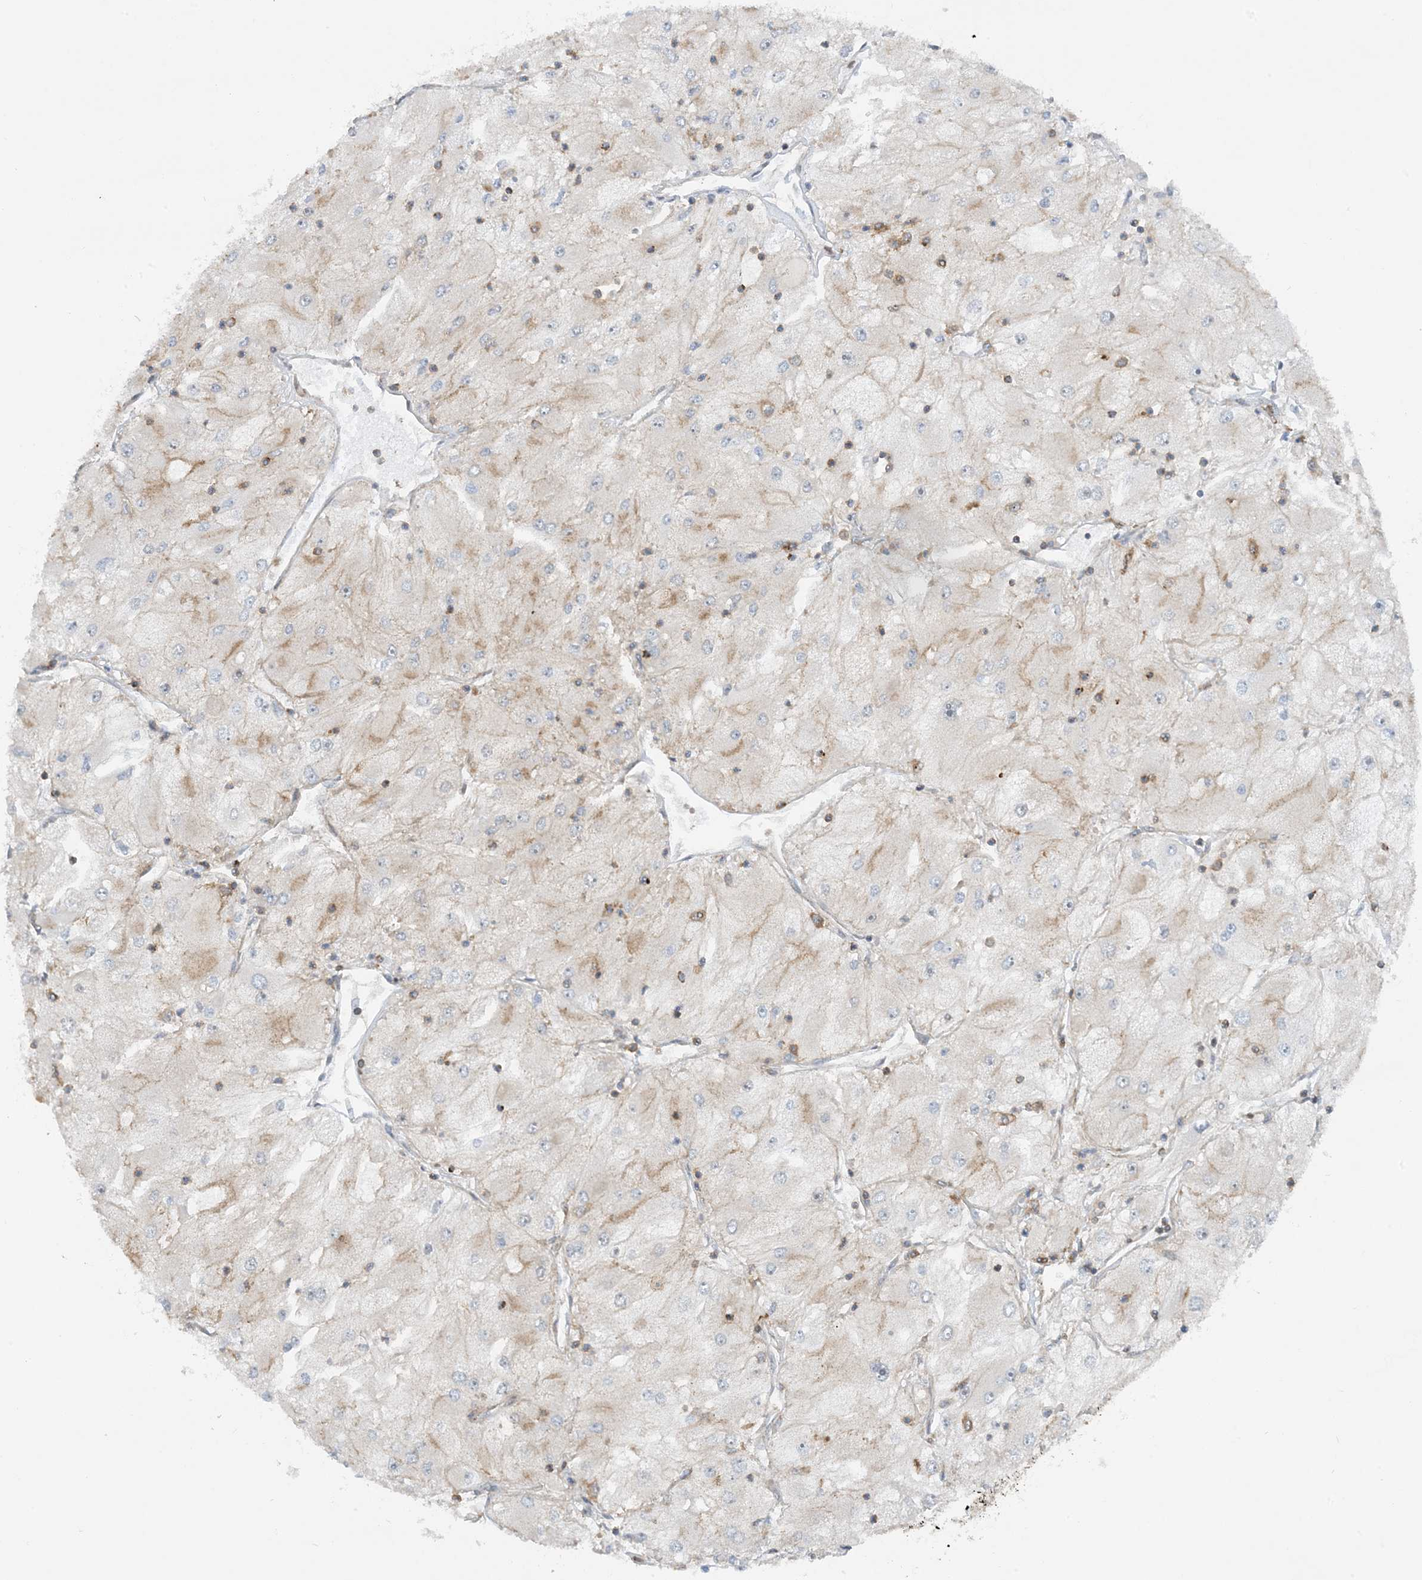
{"staining": {"intensity": "weak", "quantity": "<25%", "location": "cytoplasmic/membranous"}, "tissue": "renal cancer", "cell_type": "Tumor cells", "image_type": "cancer", "snomed": [{"axis": "morphology", "description": "Adenocarcinoma, NOS"}, {"axis": "topography", "description": "Kidney"}], "caption": "Immunohistochemical staining of human renal cancer (adenocarcinoma) reveals no significant positivity in tumor cells.", "gene": "STAM2", "patient": {"sex": "male", "age": 80}}